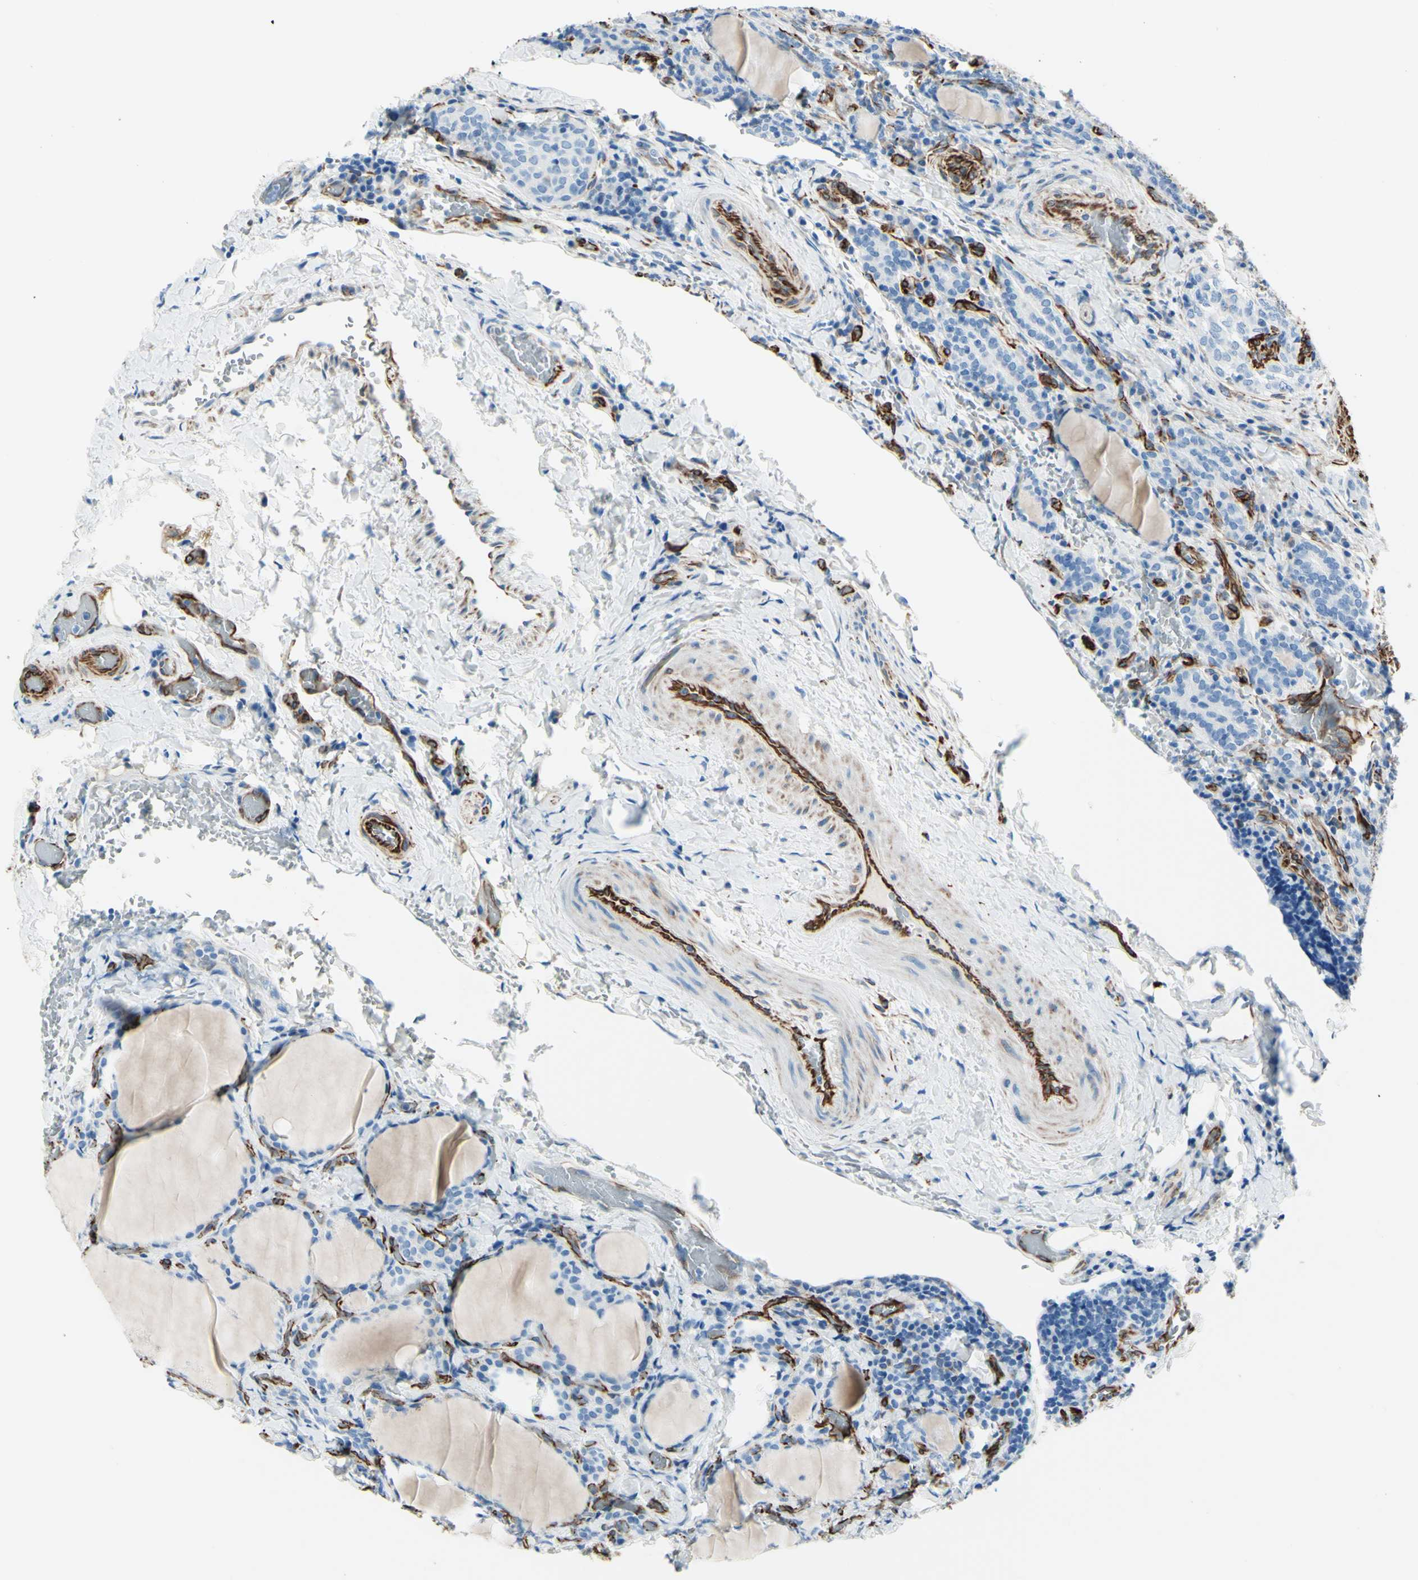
{"staining": {"intensity": "negative", "quantity": "none", "location": "none"}, "tissue": "thyroid cancer", "cell_type": "Tumor cells", "image_type": "cancer", "snomed": [{"axis": "morphology", "description": "Normal tissue, NOS"}, {"axis": "morphology", "description": "Papillary adenocarcinoma, NOS"}, {"axis": "topography", "description": "Thyroid gland"}], "caption": "Immunohistochemistry histopathology image of neoplastic tissue: human thyroid cancer stained with DAB exhibits no significant protein staining in tumor cells.", "gene": "PTH2R", "patient": {"sex": "female", "age": 30}}